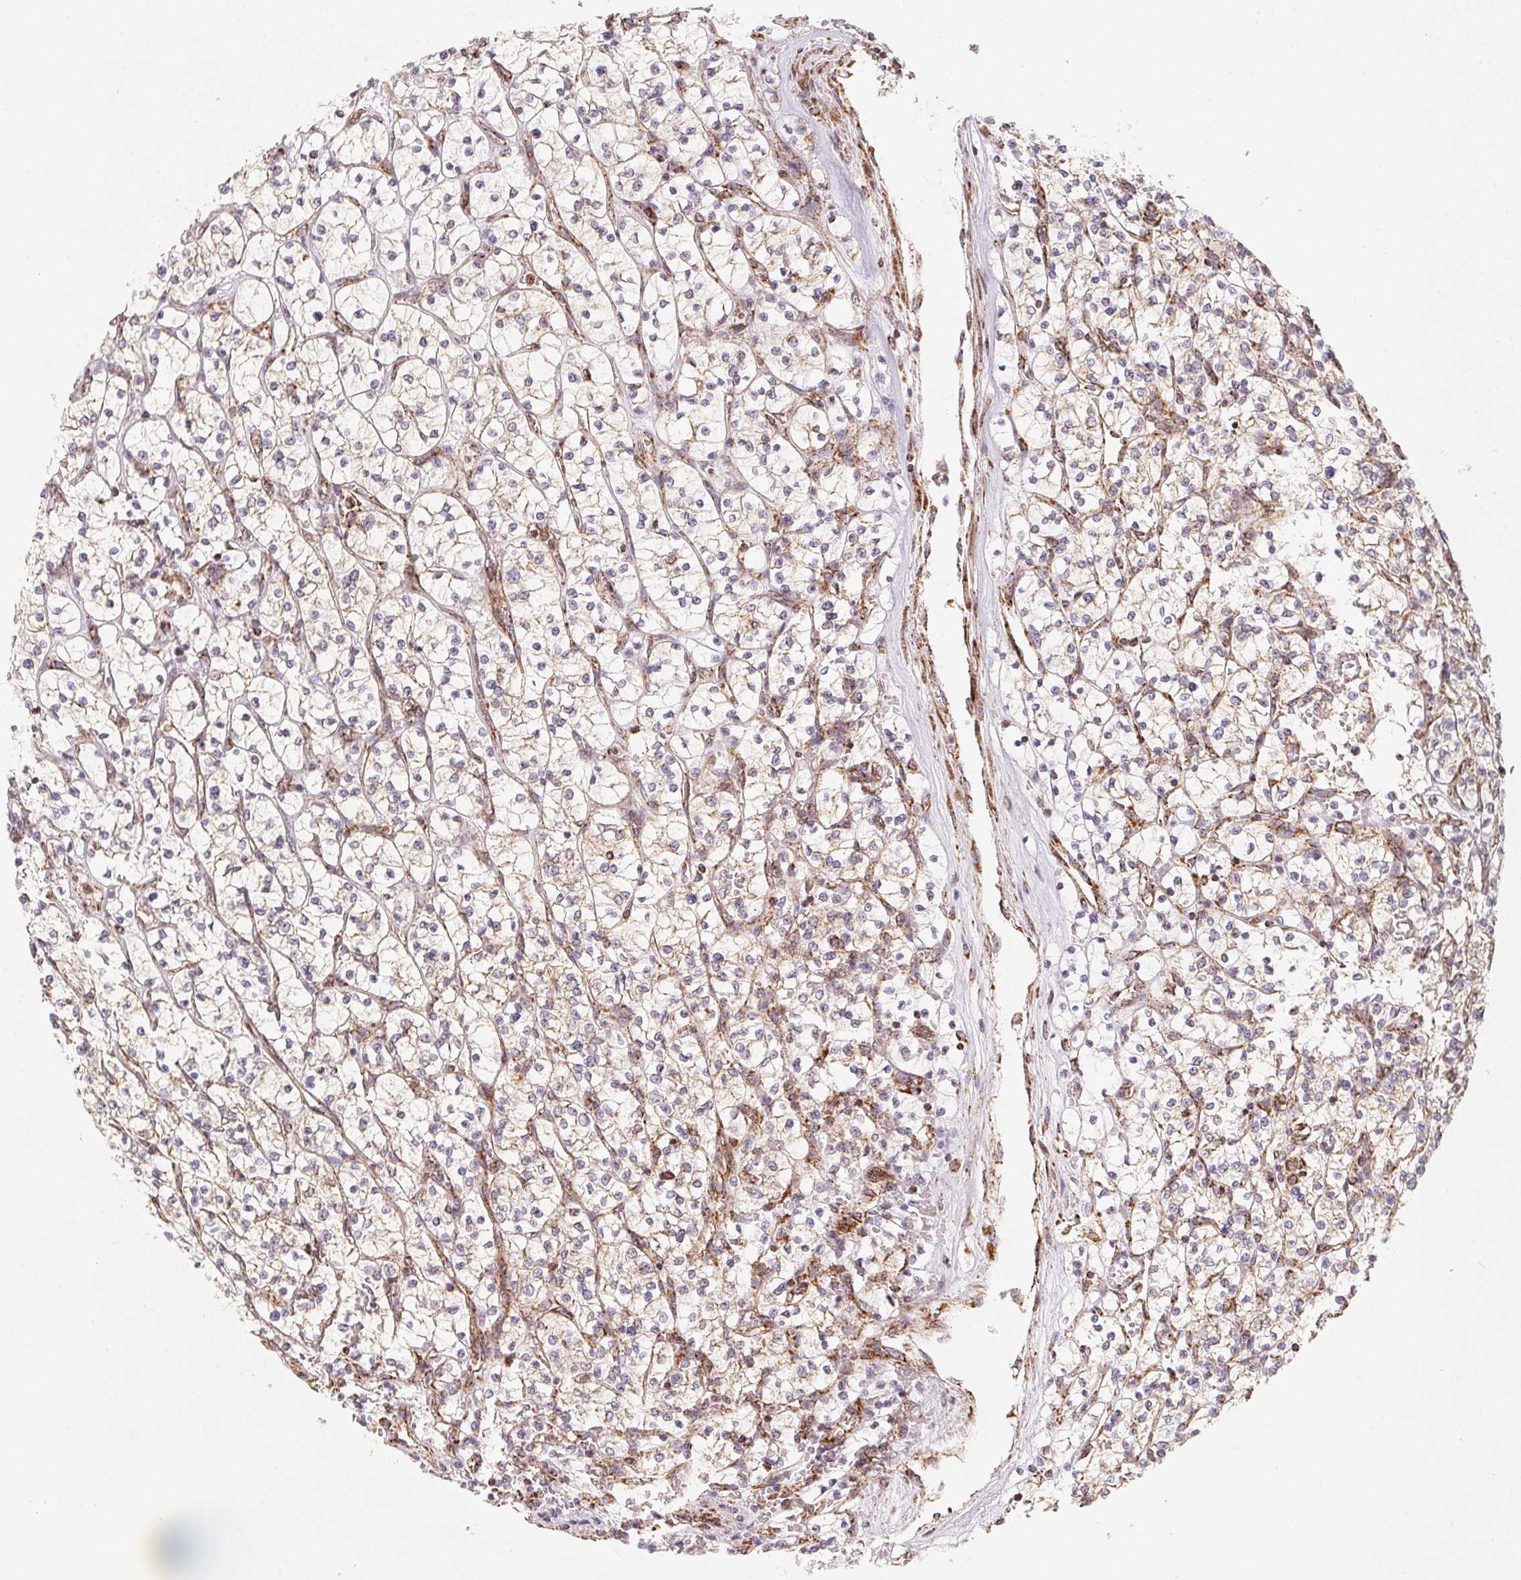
{"staining": {"intensity": "weak", "quantity": "25%-75%", "location": "cytoplasmic/membranous"}, "tissue": "renal cancer", "cell_type": "Tumor cells", "image_type": "cancer", "snomed": [{"axis": "morphology", "description": "Adenocarcinoma, NOS"}, {"axis": "topography", "description": "Kidney"}], "caption": "DAB immunohistochemical staining of human adenocarcinoma (renal) displays weak cytoplasmic/membranous protein positivity in approximately 25%-75% of tumor cells. (Brightfield microscopy of DAB IHC at high magnification).", "gene": "NDUFS6", "patient": {"sex": "female", "age": 64}}